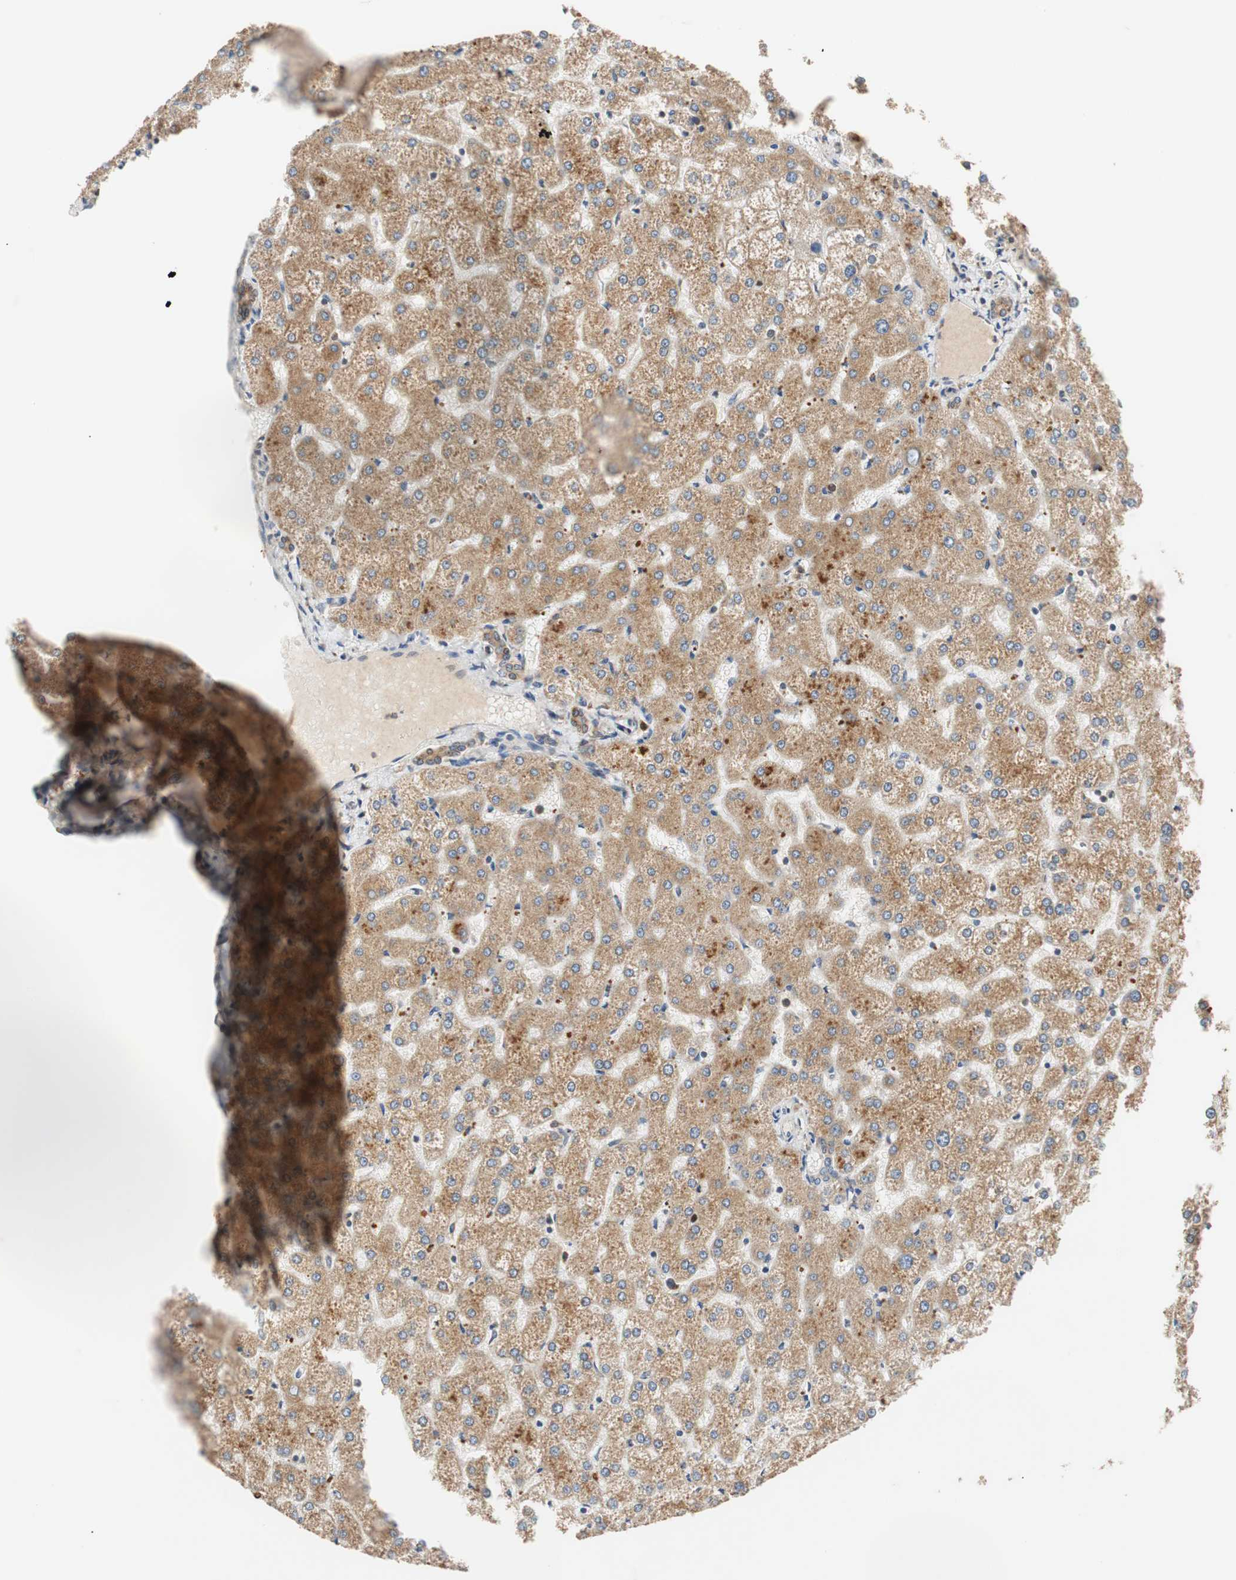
{"staining": {"intensity": "weak", "quantity": ">75%", "location": "cytoplasmic/membranous"}, "tissue": "liver", "cell_type": "Cholangiocytes", "image_type": "normal", "snomed": [{"axis": "morphology", "description": "Normal tissue, NOS"}, {"axis": "topography", "description": "Liver"}], "caption": "Liver was stained to show a protein in brown. There is low levels of weak cytoplasmic/membranous expression in about >75% of cholangiocytes. The staining is performed using DAB brown chromogen to label protein expression. The nuclei are counter-stained blue using hematoxylin.", "gene": "AUP1", "patient": {"sex": "female", "age": 32}}